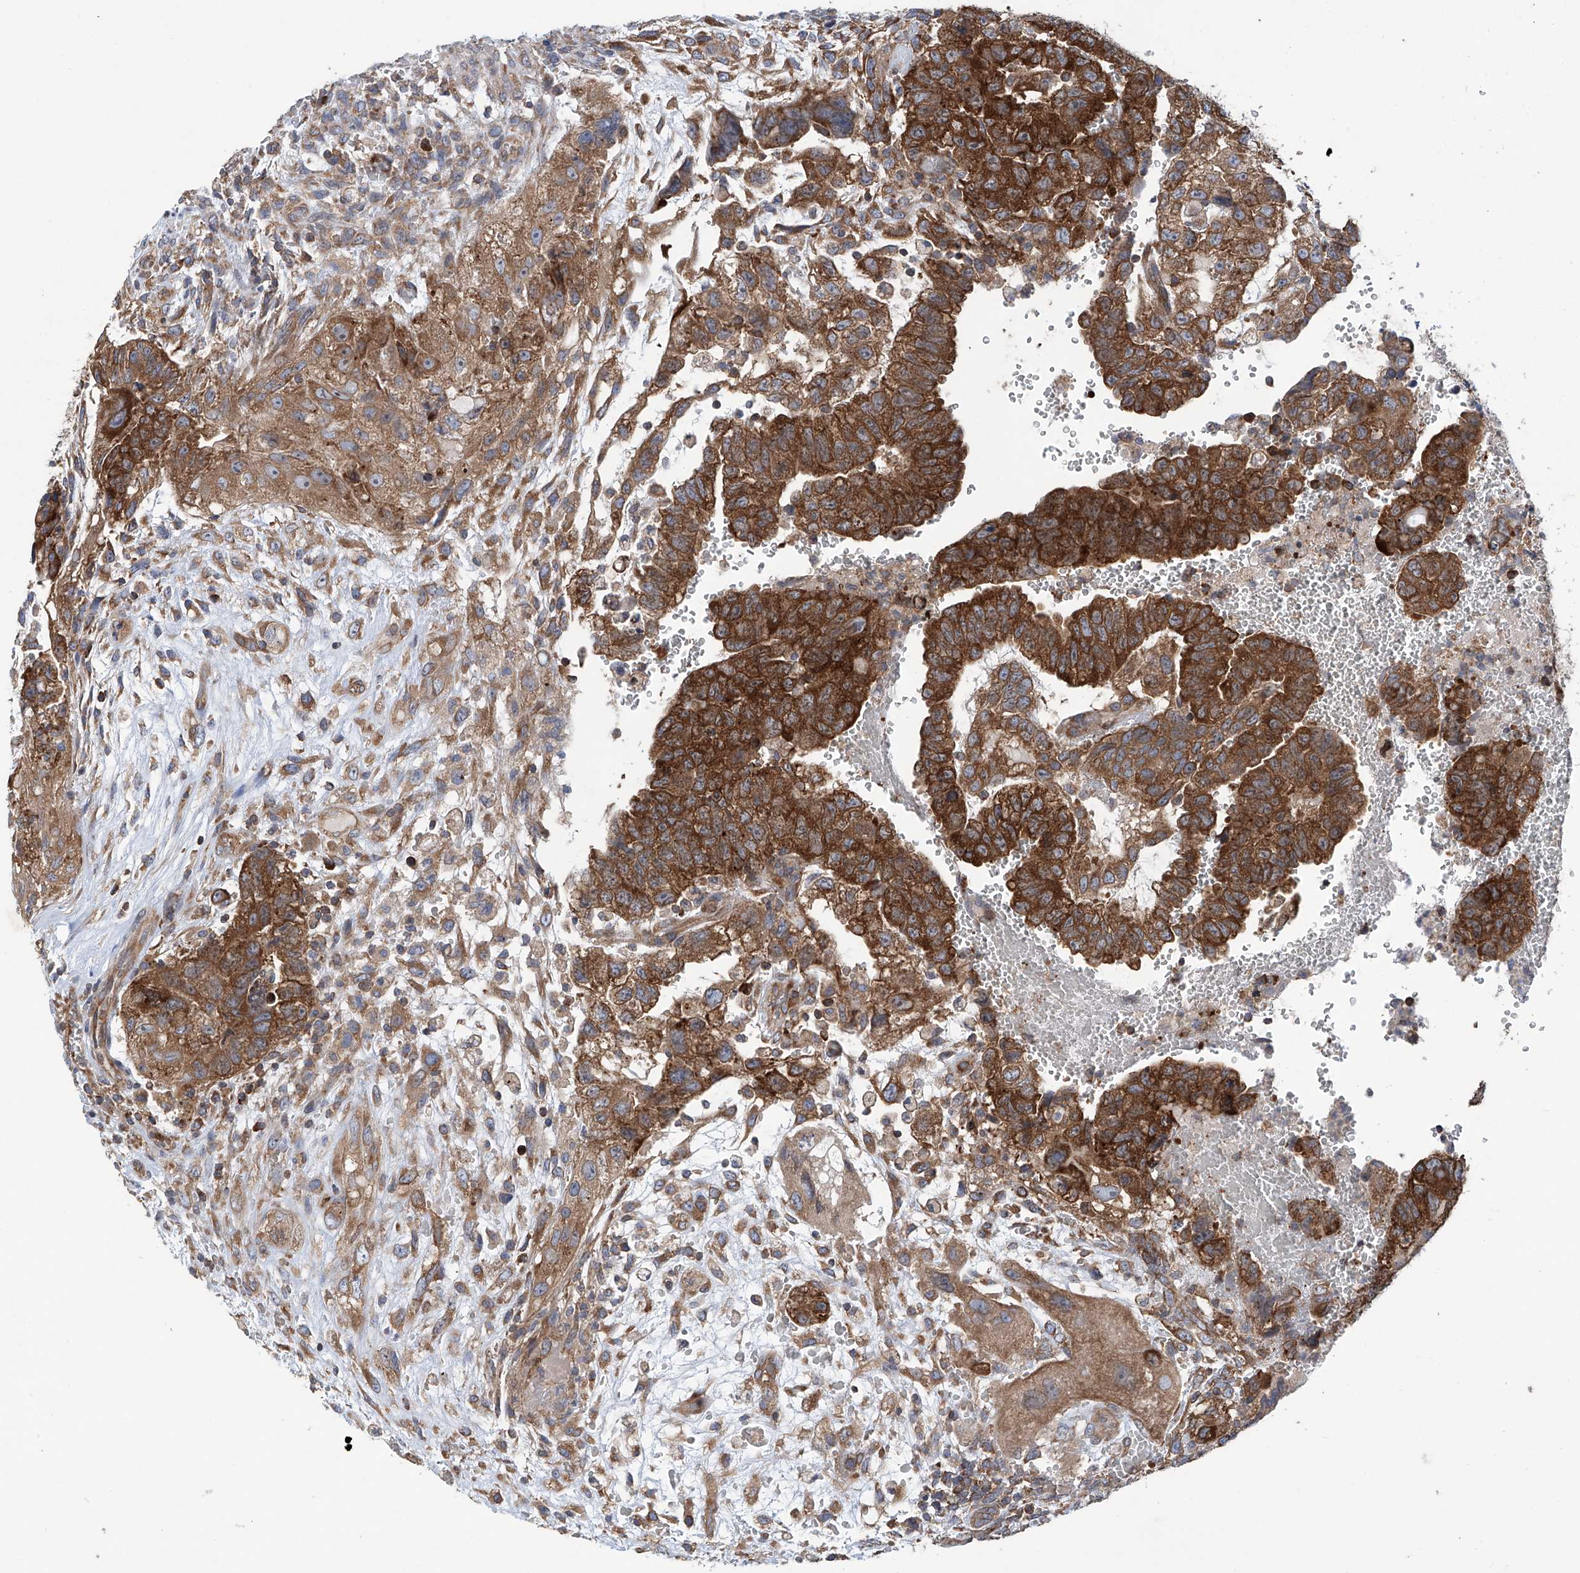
{"staining": {"intensity": "strong", "quantity": ">75%", "location": "cytoplasmic/membranous"}, "tissue": "testis cancer", "cell_type": "Tumor cells", "image_type": "cancer", "snomed": [{"axis": "morphology", "description": "Carcinoma, Embryonal, NOS"}, {"axis": "topography", "description": "Testis"}], "caption": "This is a micrograph of immunohistochemistry (IHC) staining of testis cancer, which shows strong positivity in the cytoplasmic/membranous of tumor cells.", "gene": "SENP2", "patient": {"sex": "male", "age": 37}}